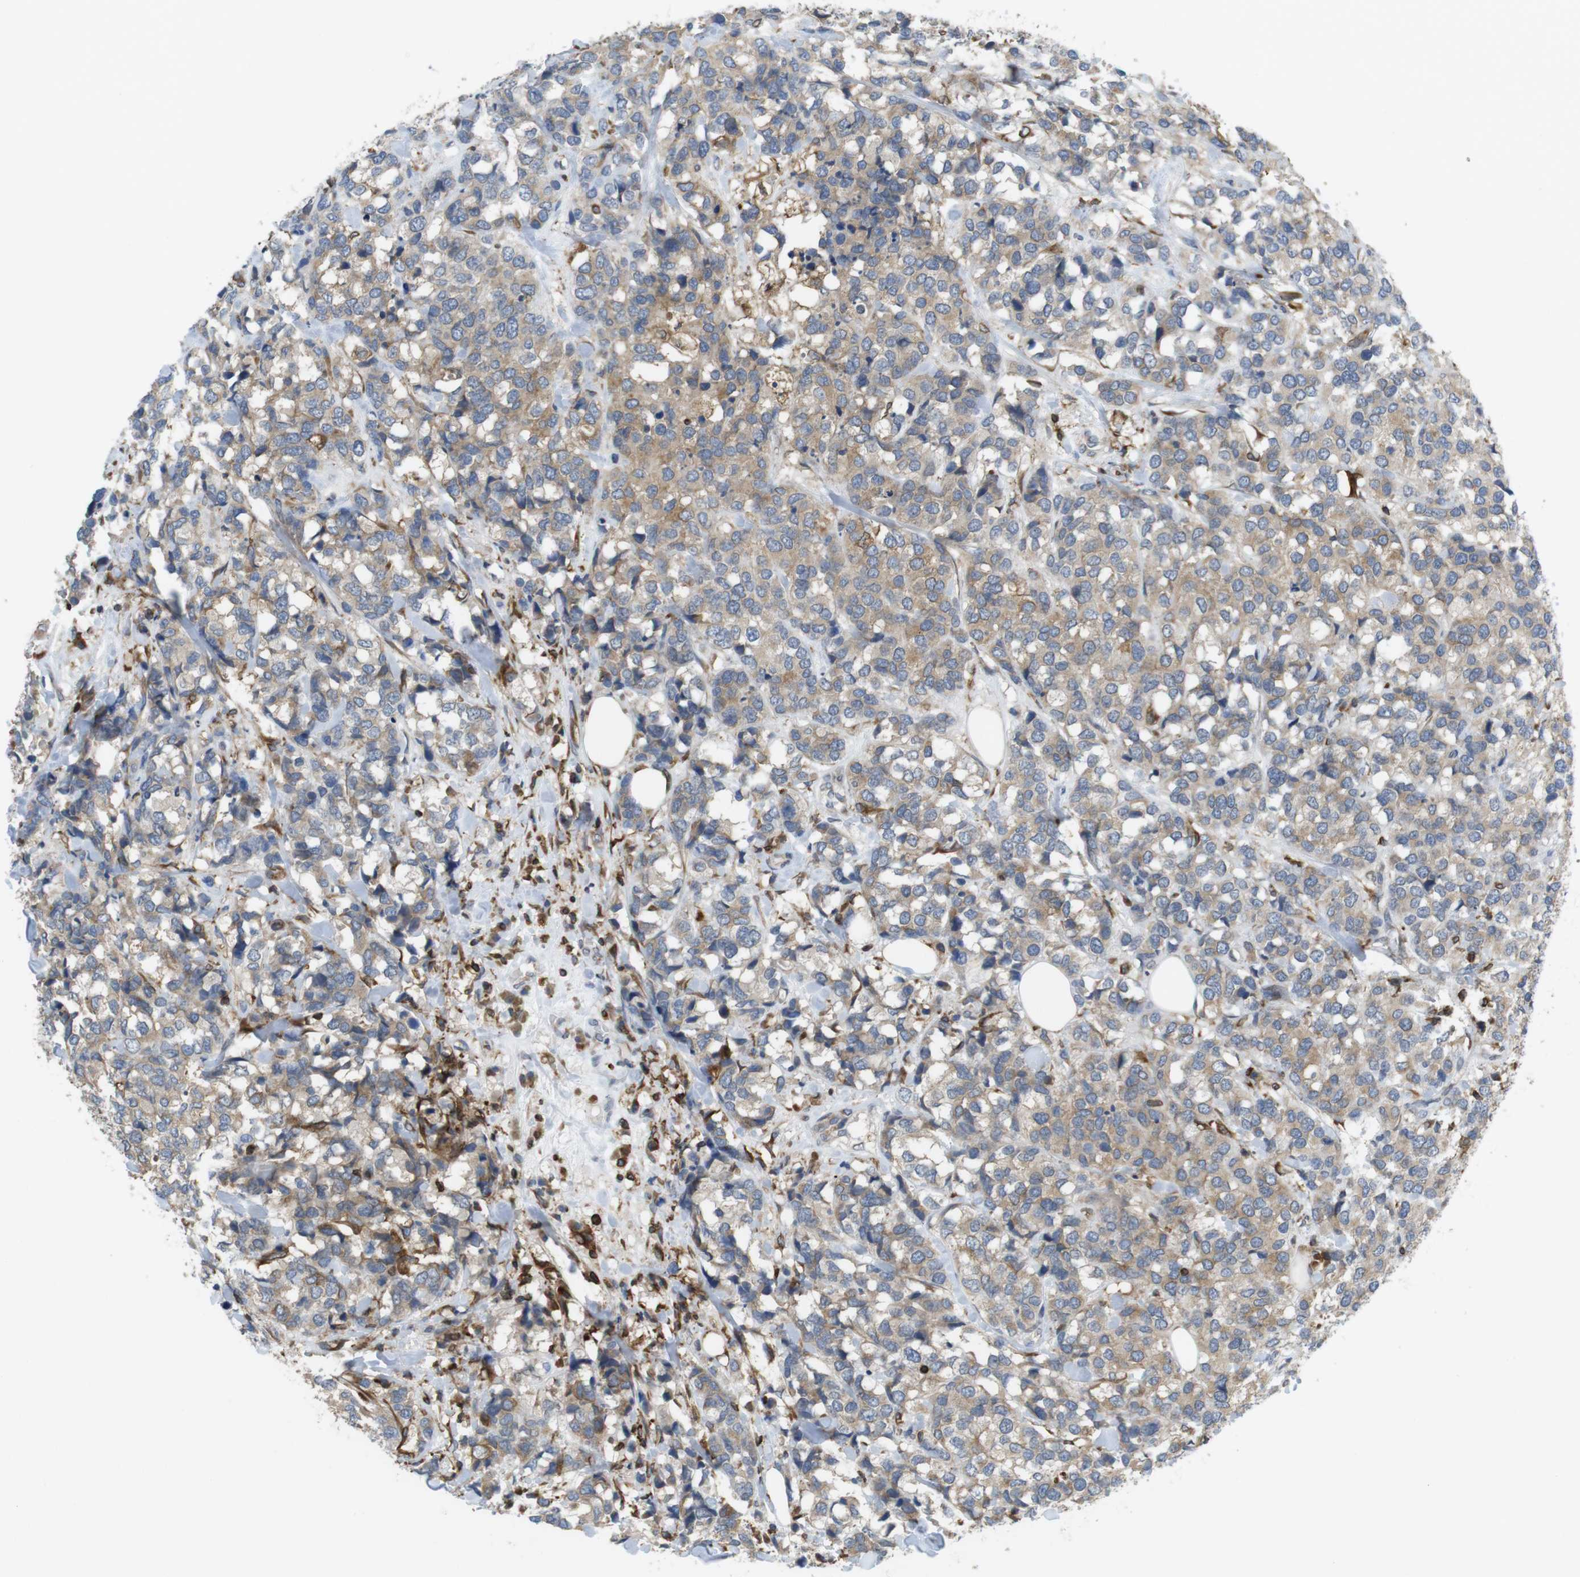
{"staining": {"intensity": "weak", "quantity": ">75%", "location": "cytoplasmic/membranous"}, "tissue": "breast cancer", "cell_type": "Tumor cells", "image_type": "cancer", "snomed": [{"axis": "morphology", "description": "Lobular carcinoma"}, {"axis": "topography", "description": "Breast"}], "caption": "This image shows immunohistochemistry staining of breast cancer, with low weak cytoplasmic/membranous staining in approximately >75% of tumor cells.", "gene": "ARL6IP5", "patient": {"sex": "female", "age": 59}}